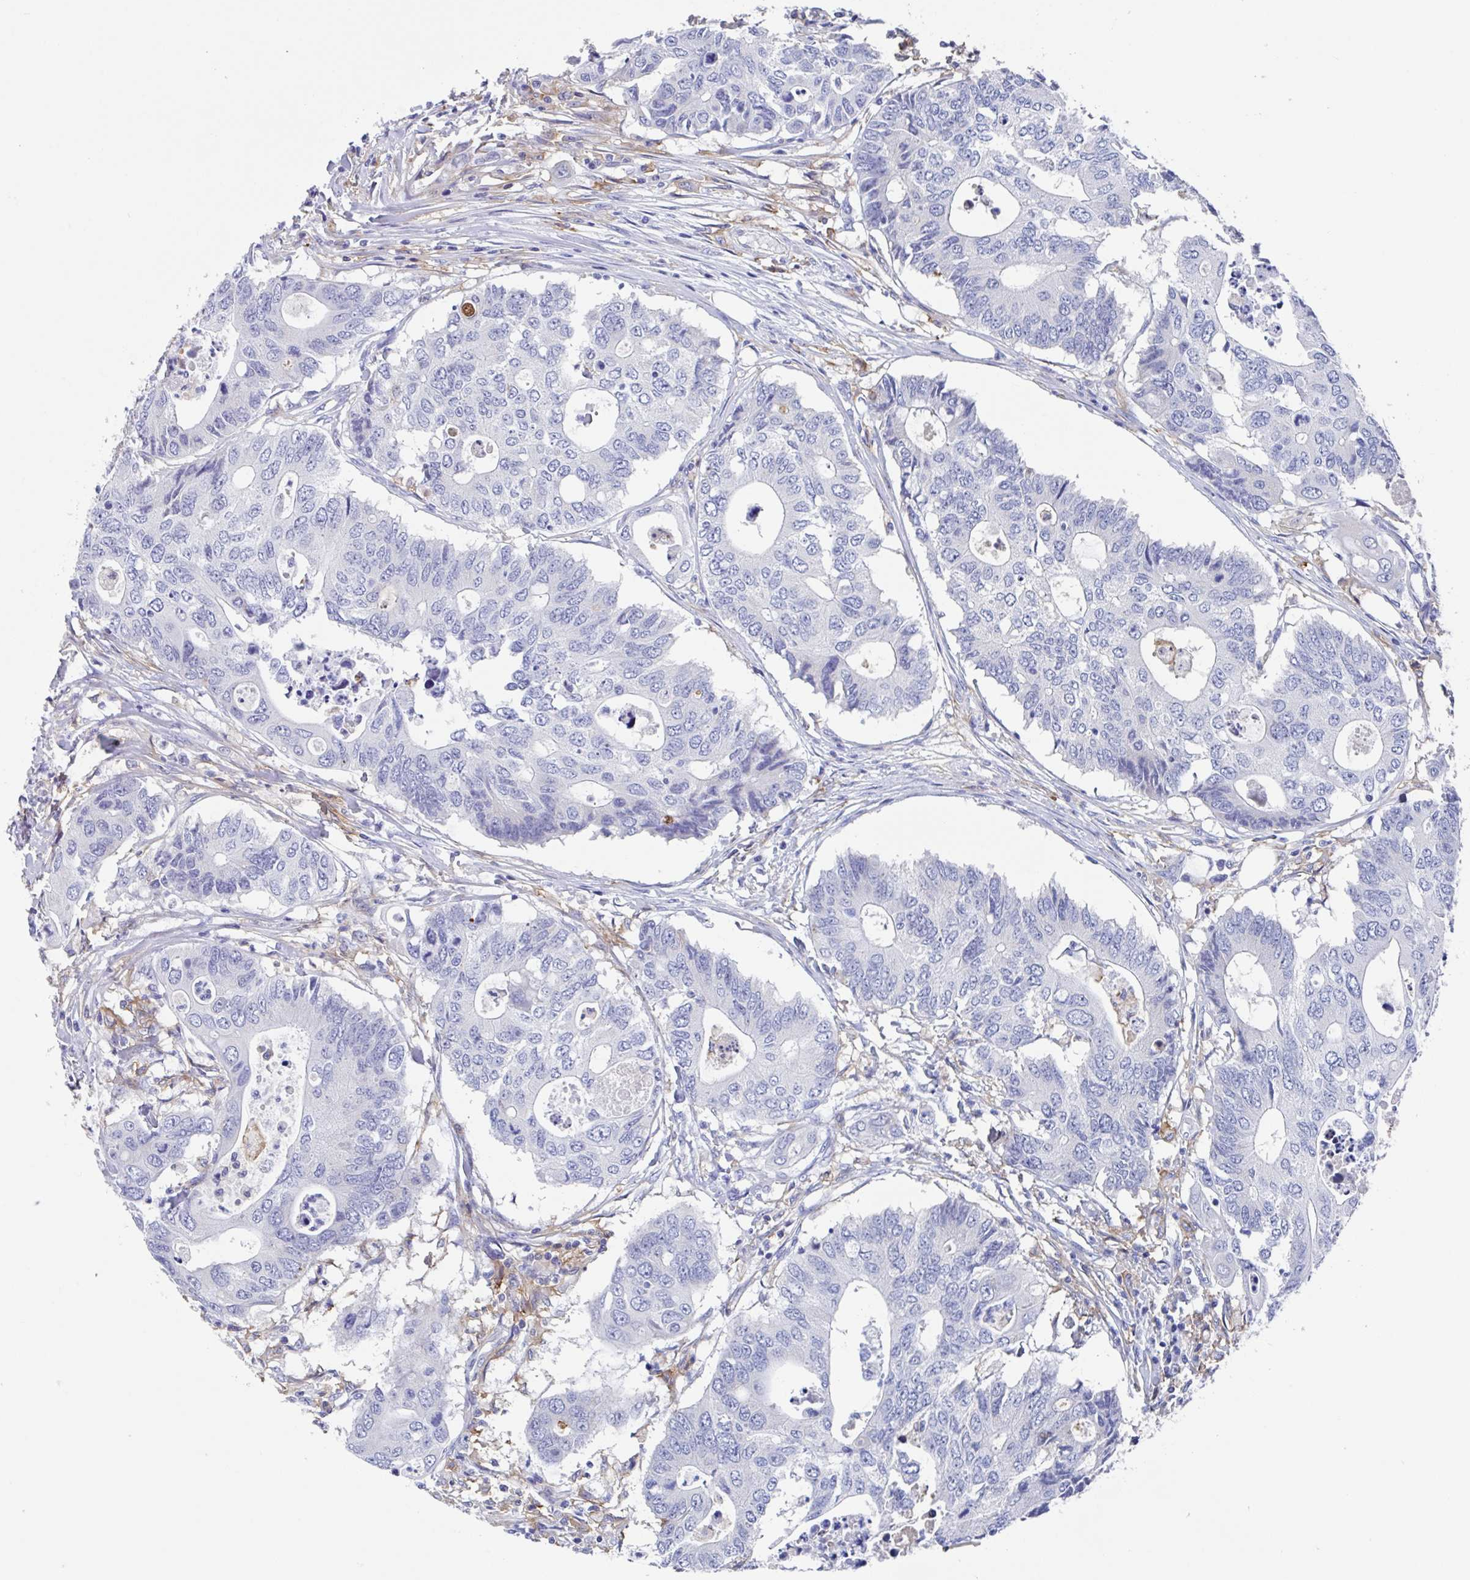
{"staining": {"intensity": "negative", "quantity": "none", "location": "none"}, "tissue": "colorectal cancer", "cell_type": "Tumor cells", "image_type": "cancer", "snomed": [{"axis": "morphology", "description": "Adenocarcinoma, NOS"}, {"axis": "topography", "description": "Colon"}], "caption": "Immunohistochemical staining of colorectal cancer shows no significant positivity in tumor cells.", "gene": "FCGR3A", "patient": {"sex": "male", "age": 71}}